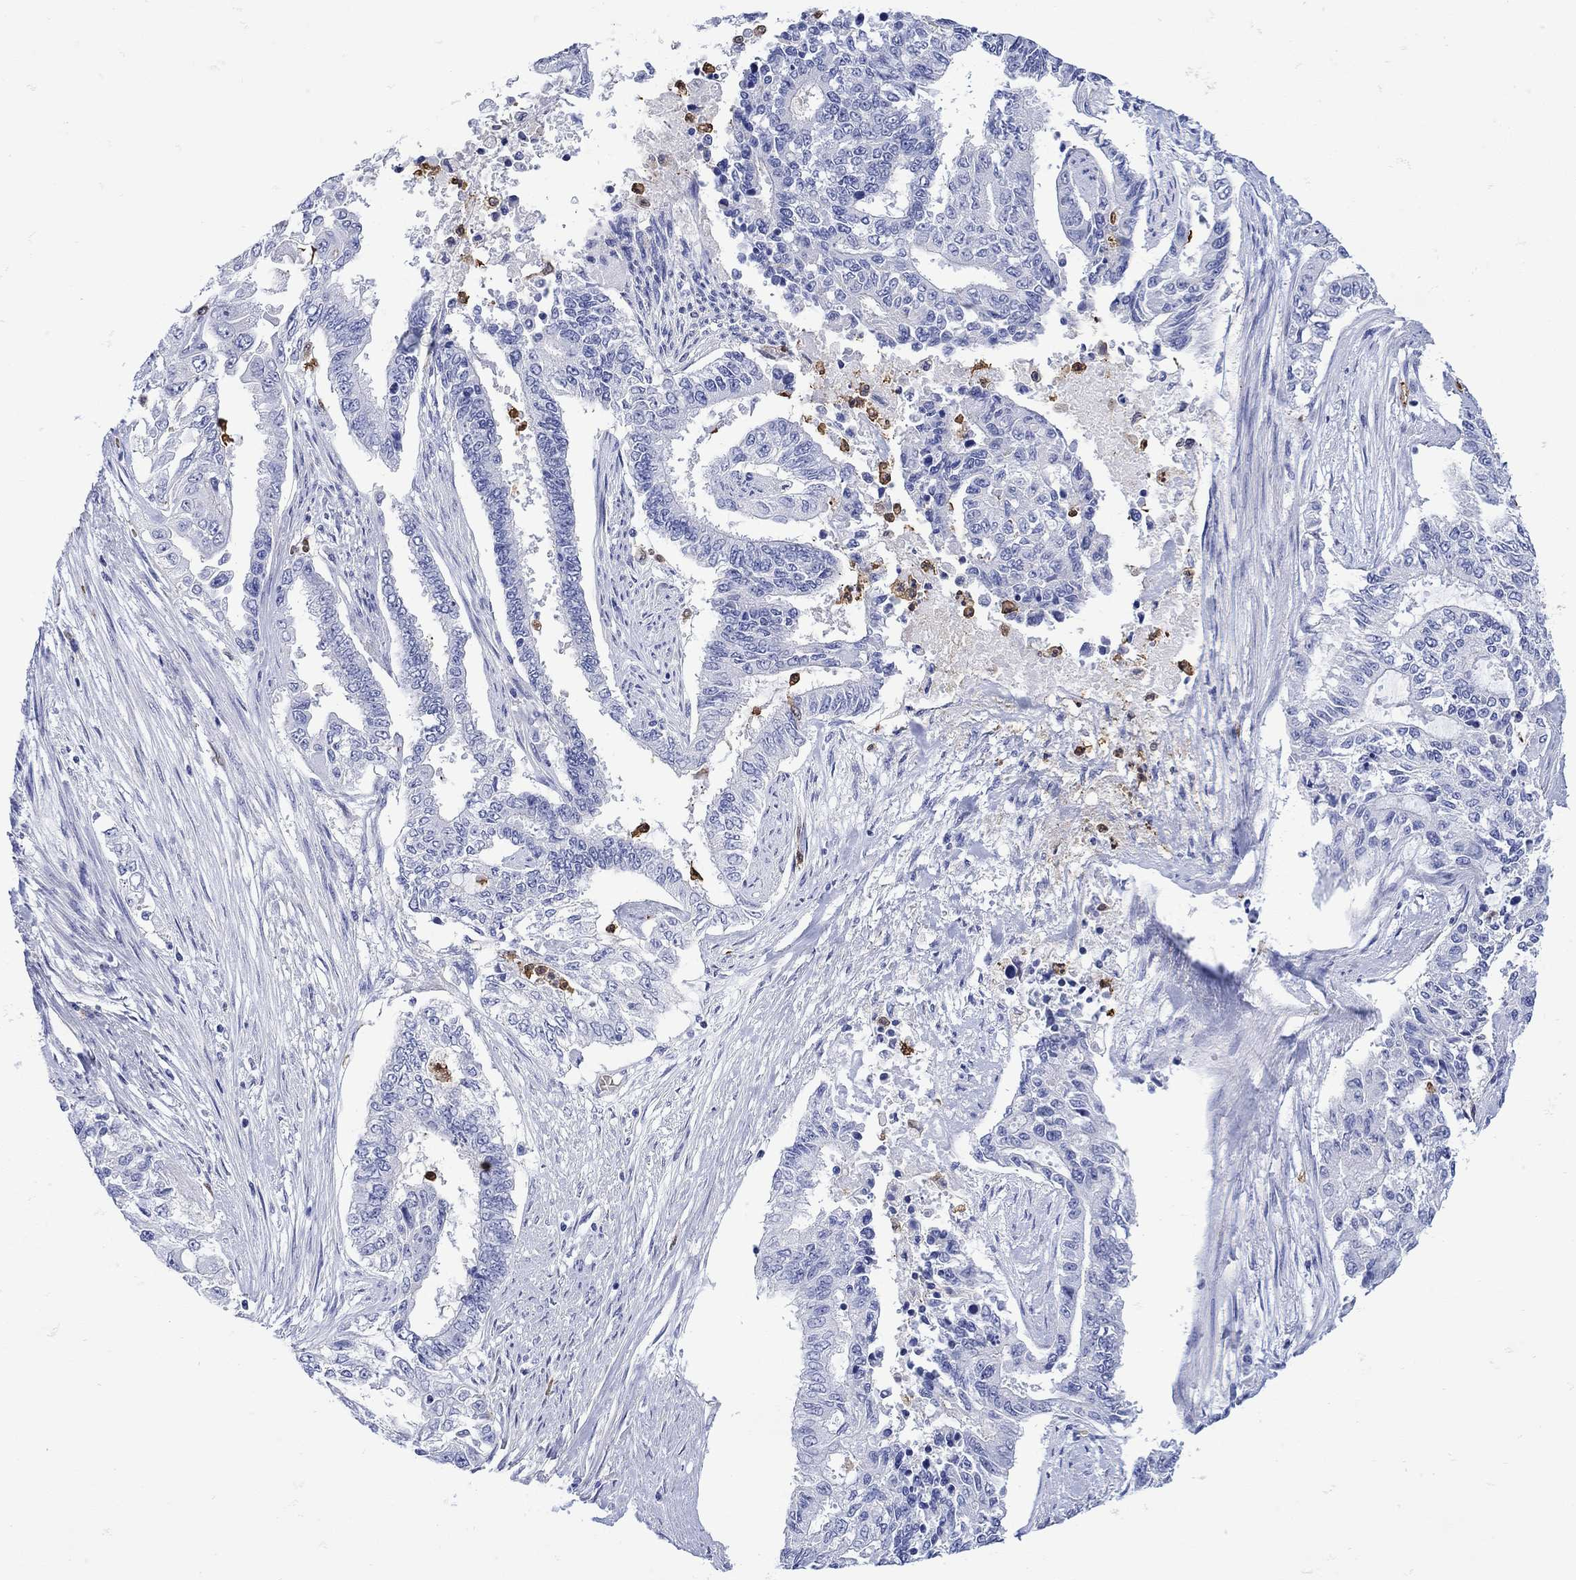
{"staining": {"intensity": "negative", "quantity": "none", "location": "none"}, "tissue": "endometrial cancer", "cell_type": "Tumor cells", "image_type": "cancer", "snomed": [{"axis": "morphology", "description": "Adenocarcinoma, NOS"}, {"axis": "topography", "description": "Uterus"}], "caption": "Immunohistochemistry (IHC) of human adenocarcinoma (endometrial) exhibits no positivity in tumor cells.", "gene": "LINGO3", "patient": {"sex": "female", "age": 59}}